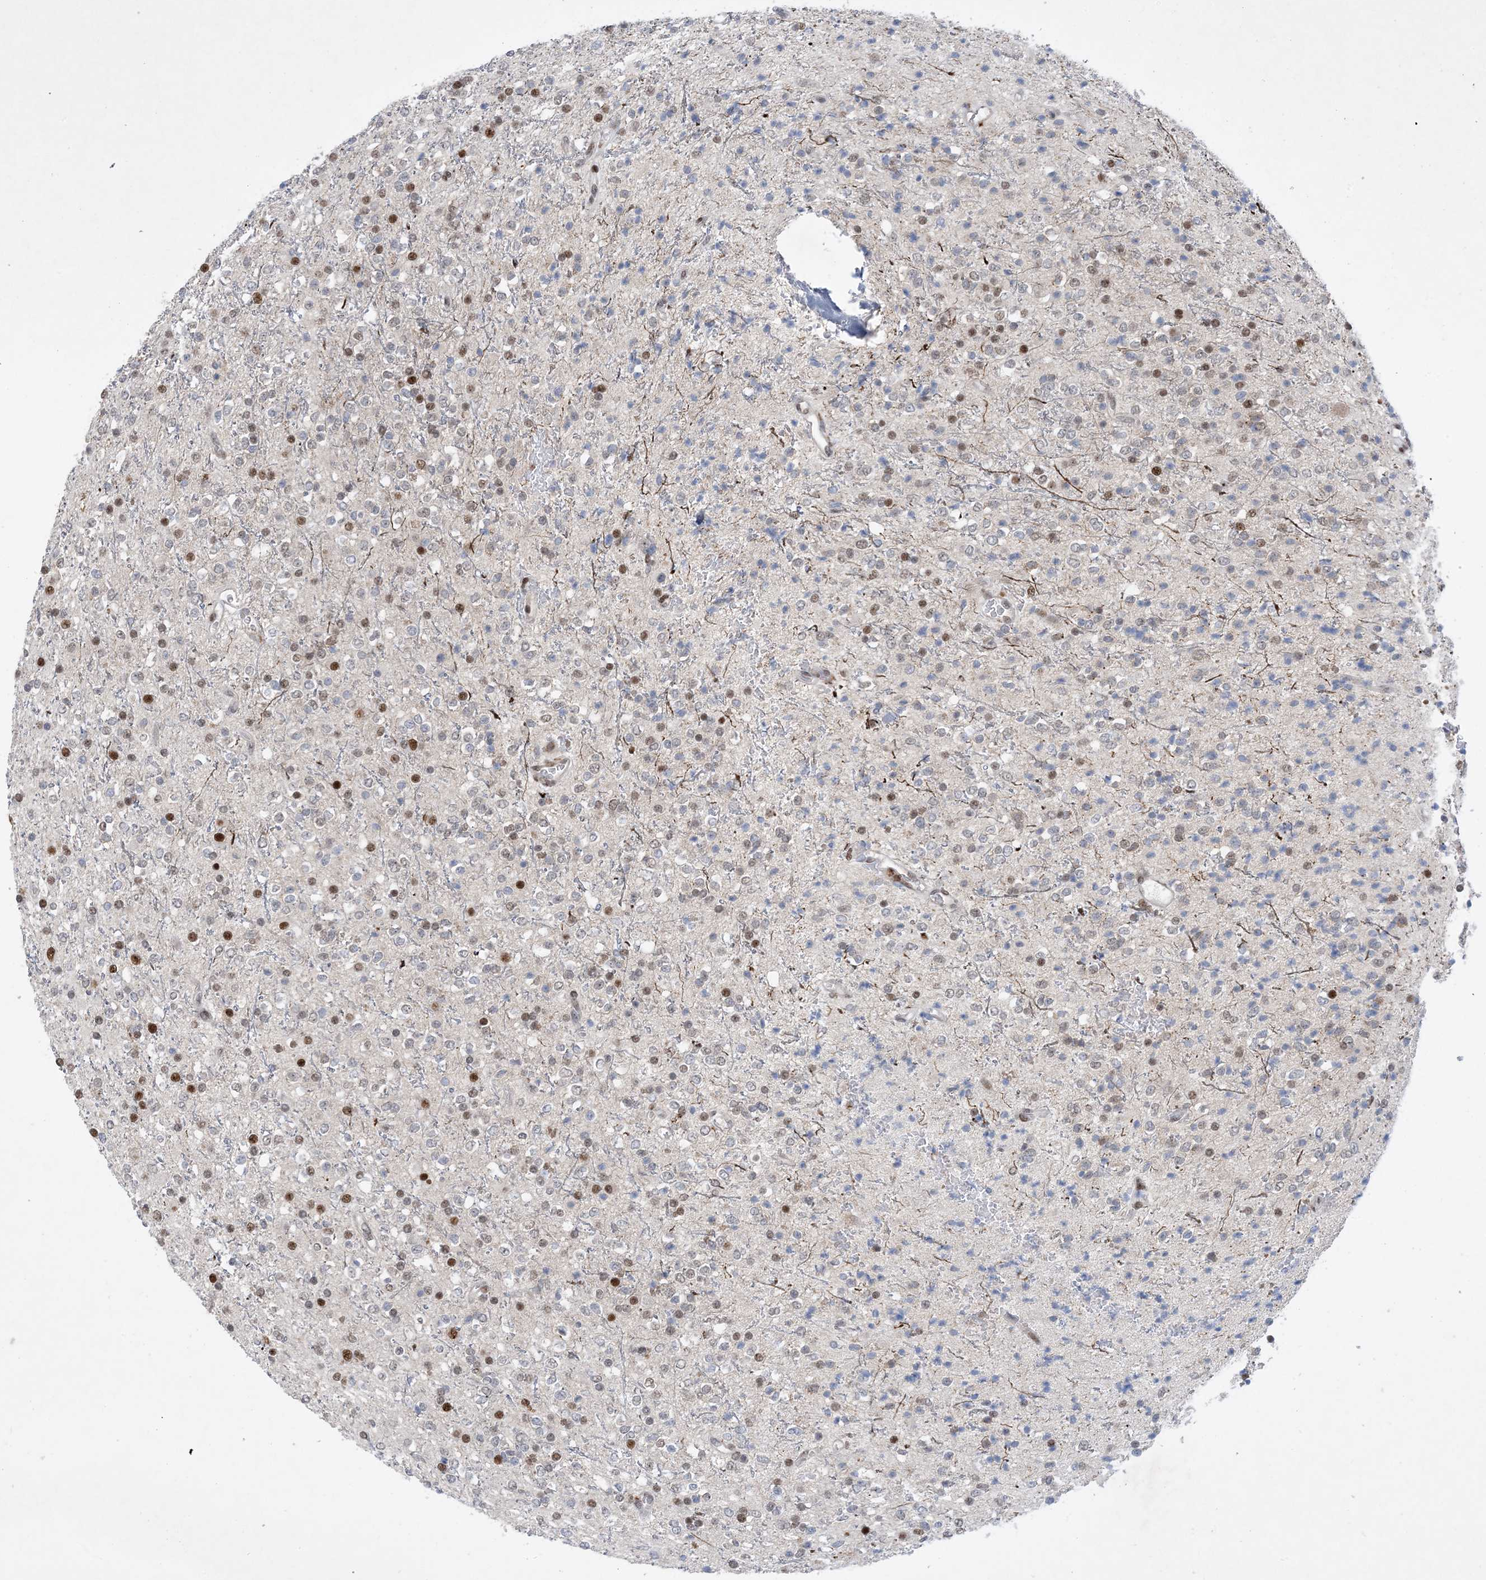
{"staining": {"intensity": "moderate", "quantity": "25%-75%", "location": "nuclear"}, "tissue": "glioma", "cell_type": "Tumor cells", "image_type": "cancer", "snomed": [{"axis": "morphology", "description": "Glioma, malignant, High grade"}, {"axis": "topography", "description": "Brain"}], "caption": "Tumor cells display moderate nuclear positivity in approximately 25%-75% of cells in glioma. (DAB (3,3'-diaminobenzidine) = brown stain, brightfield microscopy at high magnification).", "gene": "TSPYL1", "patient": {"sex": "male", "age": 34}}